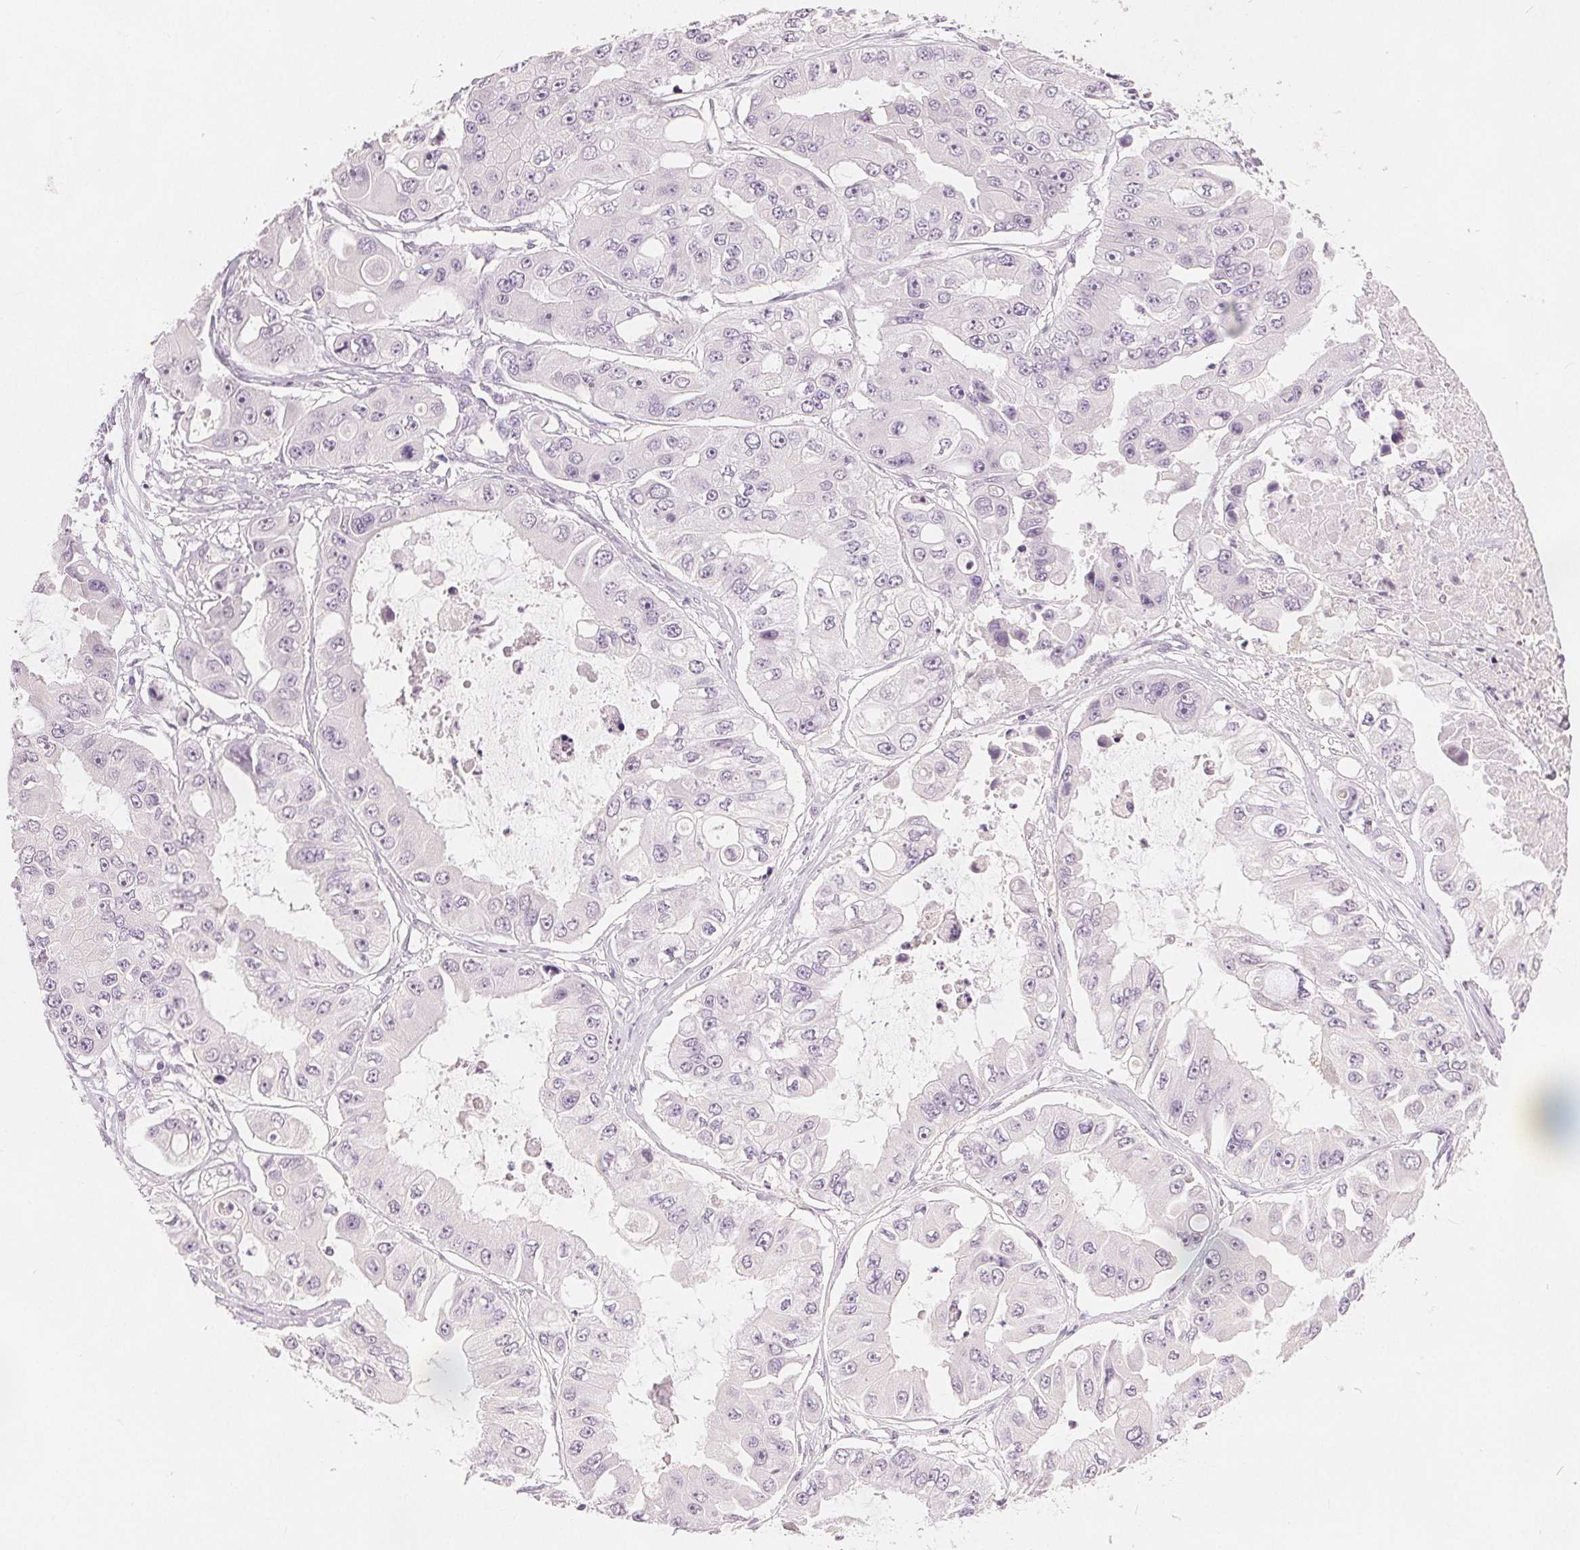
{"staining": {"intensity": "negative", "quantity": "none", "location": "none"}, "tissue": "ovarian cancer", "cell_type": "Tumor cells", "image_type": "cancer", "snomed": [{"axis": "morphology", "description": "Cystadenocarcinoma, serous, NOS"}, {"axis": "topography", "description": "Ovary"}], "caption": "Tumor cells are negative for protein expression in human ovarian serous cystadenocarcinoma.", "gene": "CA12", "patient": {"sex": "female", "age": 56}}